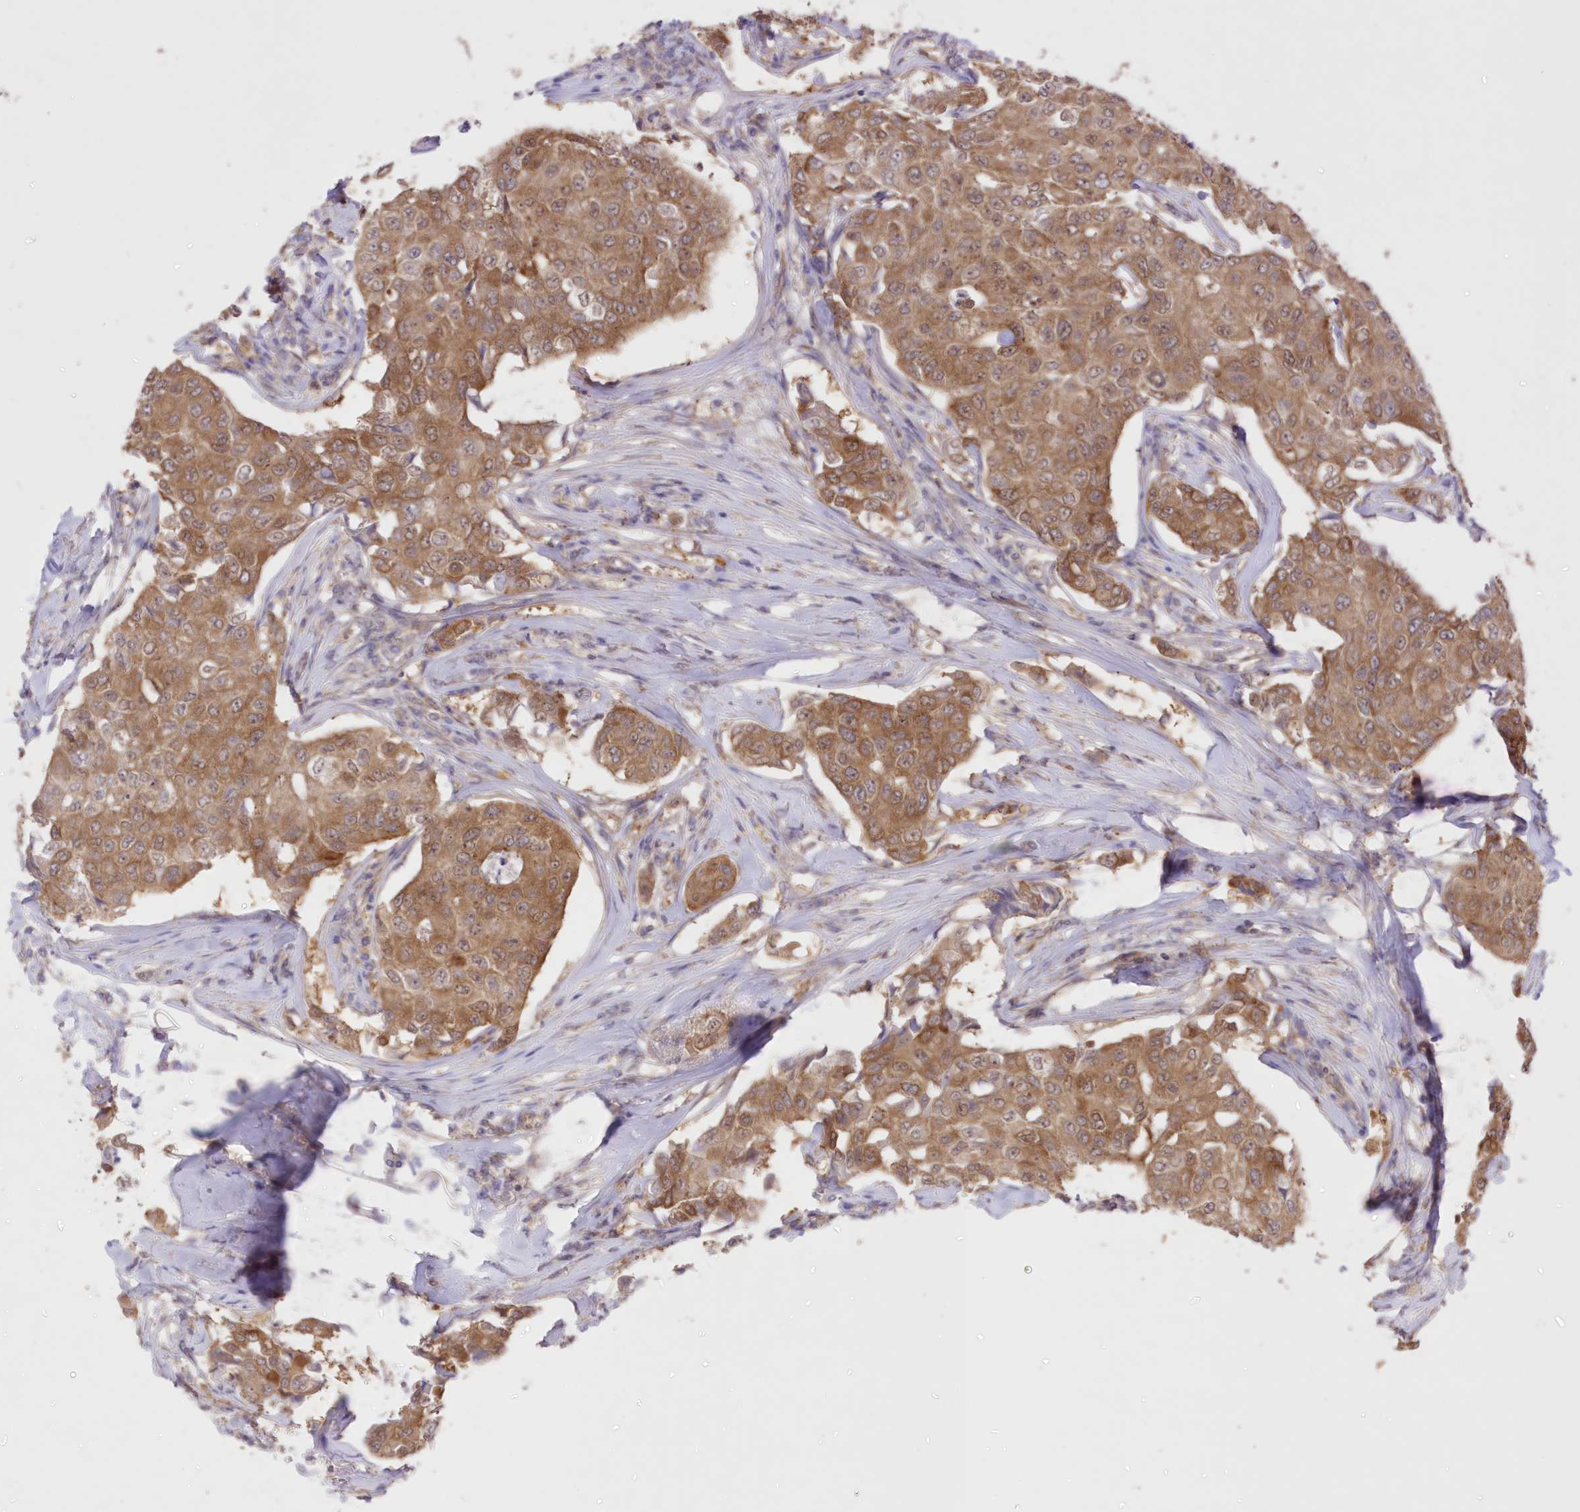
{"staining": {"intensity": "moderate", "quantity": ">75%", "location": "cytoplasmic/membranous"}, "tissue": "breast cancer", "cell_type": "Tumor cells", "image_type": "cancer", "snomed": [{"axis": "morphology", "description": "Duct carcinoma"}, {"axis": "topography", "description": "Breast"}], "caption": "Breast cancer (invasive ductal carcinoma) stained for a protein demonstrates moderate cytoplasmic/membranous positivity in tumor cells.", "gene": "RNPEP", "patient": {"sex": "female", "age": 80}}